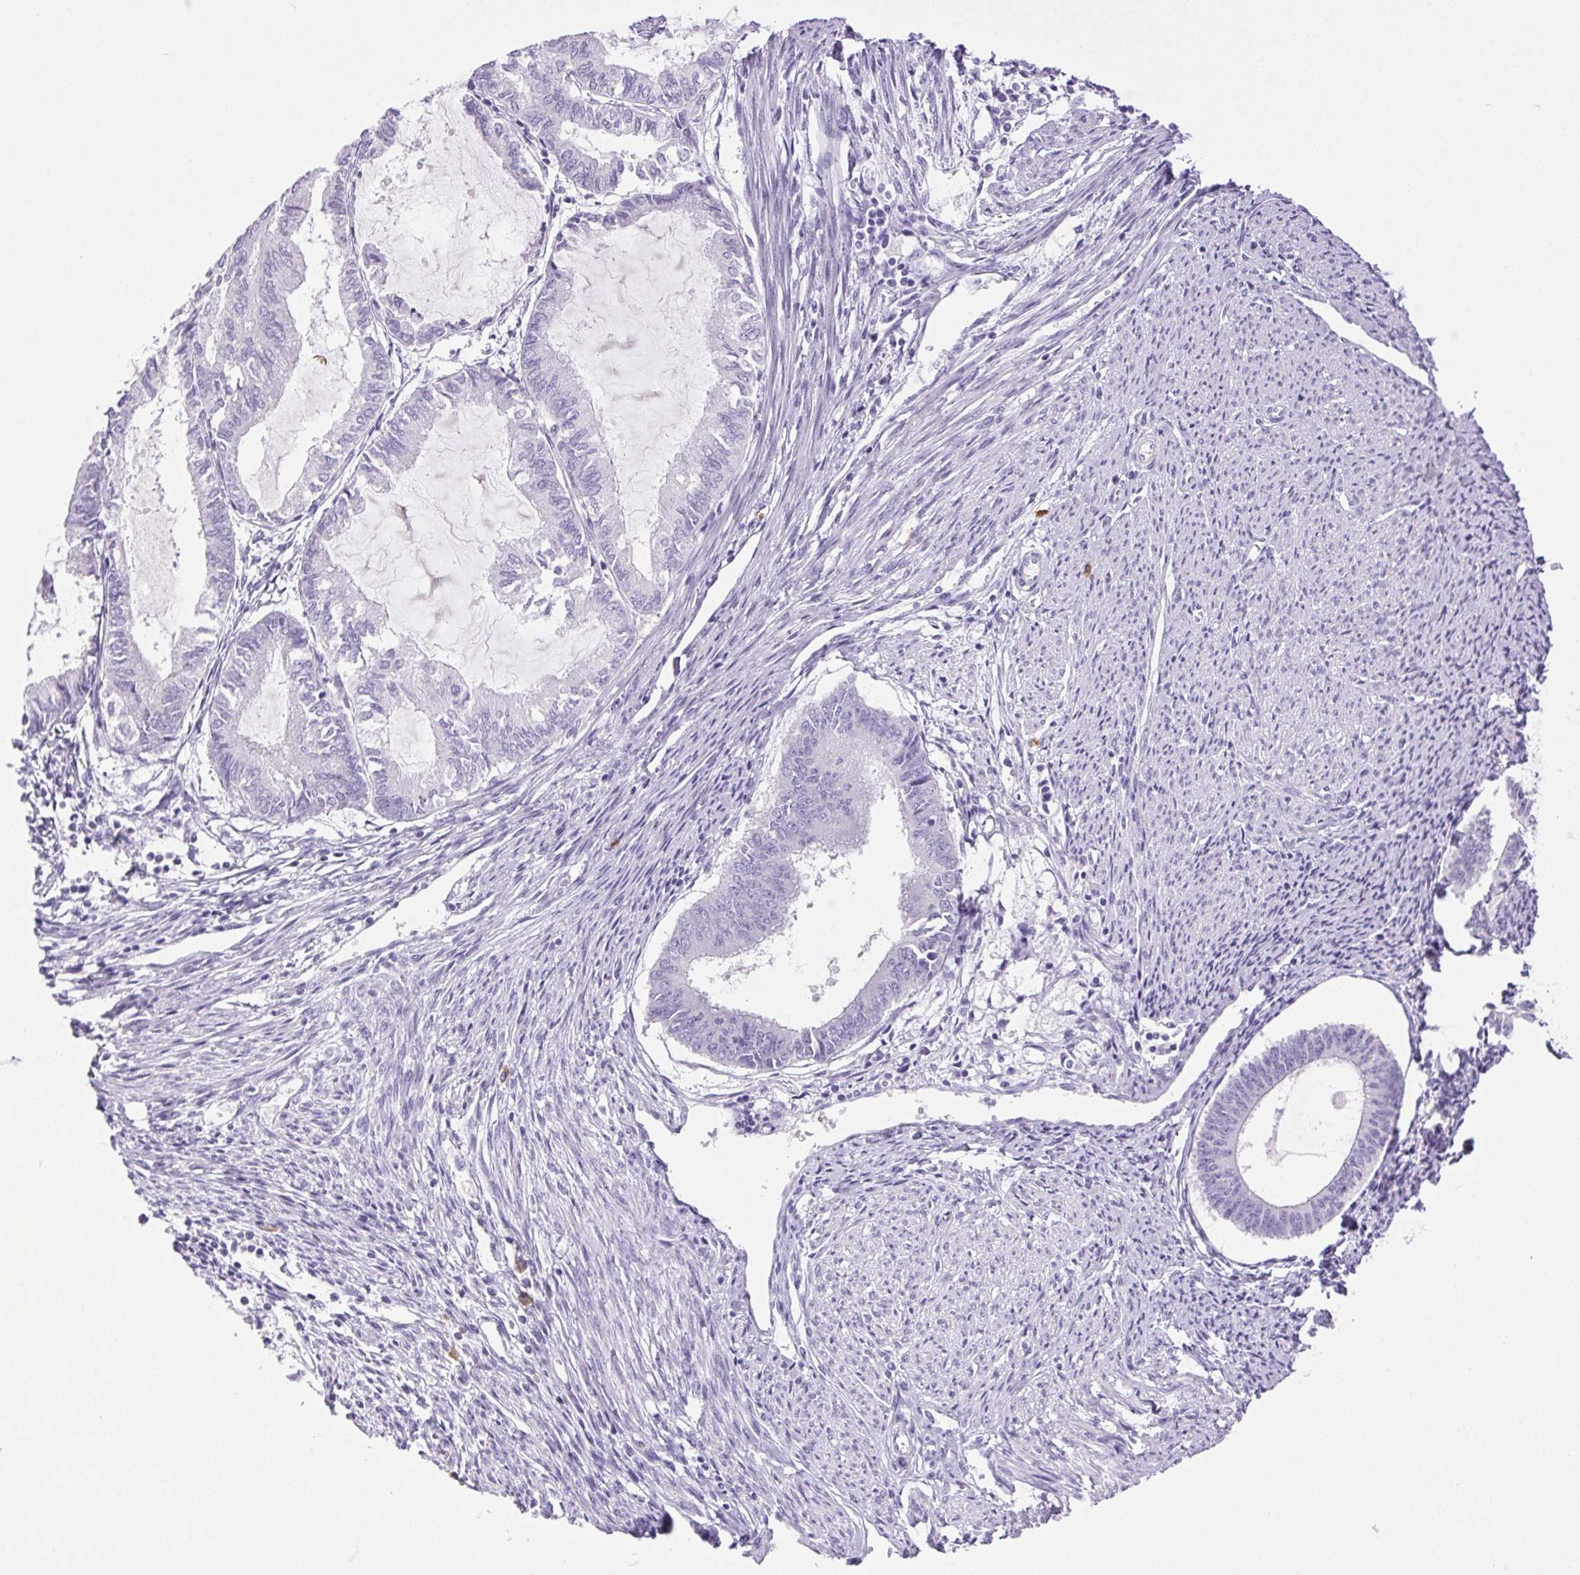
{"staining": {"intensity": "negative", "quantity": "none", "location": "none"}, "tissue": "endometrial cancer", "cell_type": "Tumor cells", "image_type": "cancer", "snomed": [{"axis": "morphology", "description": "Adenocarcinoma, NOS"}, {"axis": "topography", "description": "Endometrium"}], "caption": "Protein analysis of endometrial cancer (adenocarcinoma) reveals no significant staining in tumor cells.", "gene": "PAPPA2", "patient": {"sex": "female", "age": 86}}